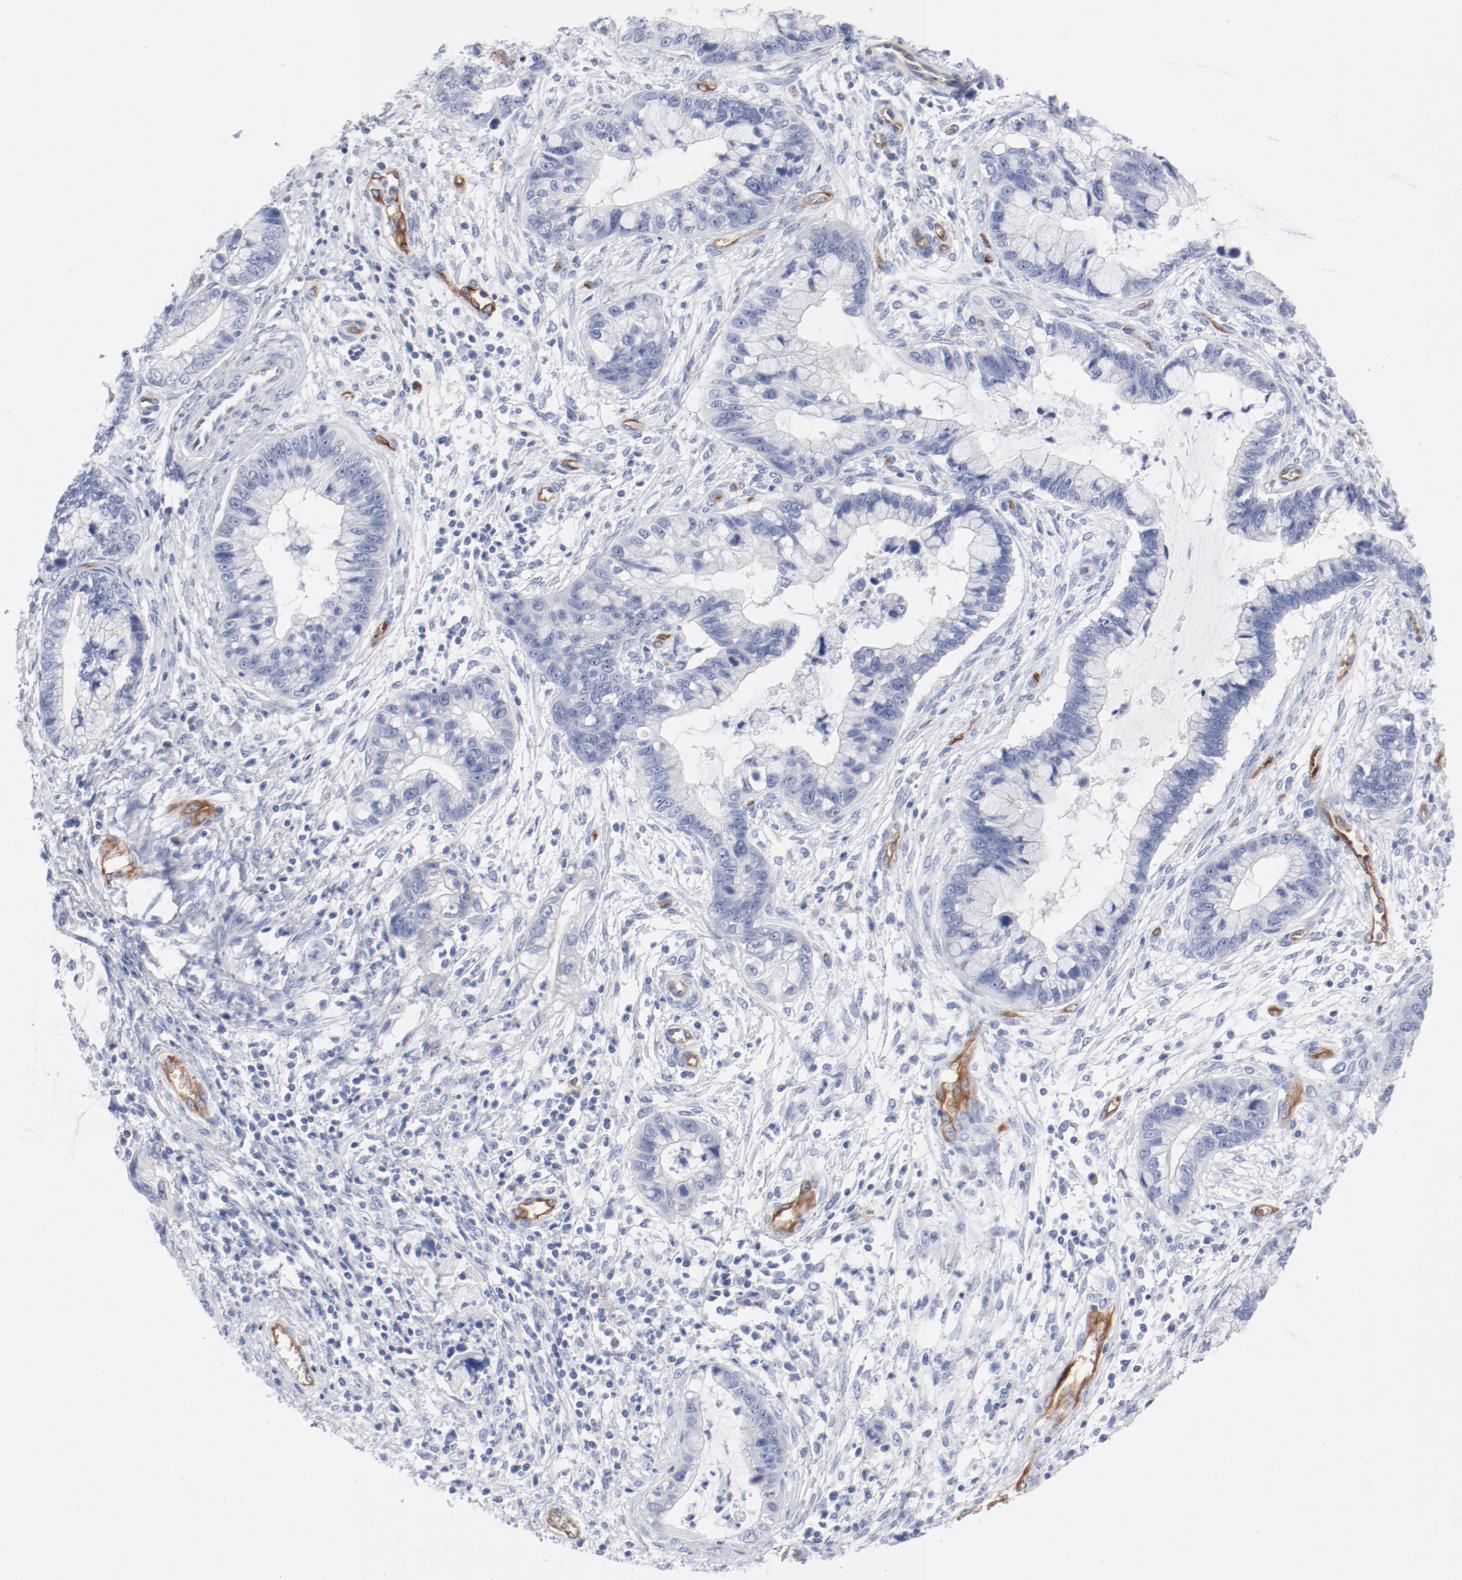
{"staining": {"intensity": "negative", "quantity": "none", "location": "none"}, "tissue": "cervical cancer", "cell_type": "Tumor cells", "image_type": "cancer", "snomed": [{"axis": "morphology", "description": "Adenocarcinoma, NOS"}, {"axis": "topography", "description": "Cervix"}], "caption": "High power microscopy image of an immunohistochemistry photomicrograph of cervical adenocarcinoma, revealing no significant positivity in tumor cells.", "gene": "SHANK3", "patient": {"sex": "female", "age": 44}}